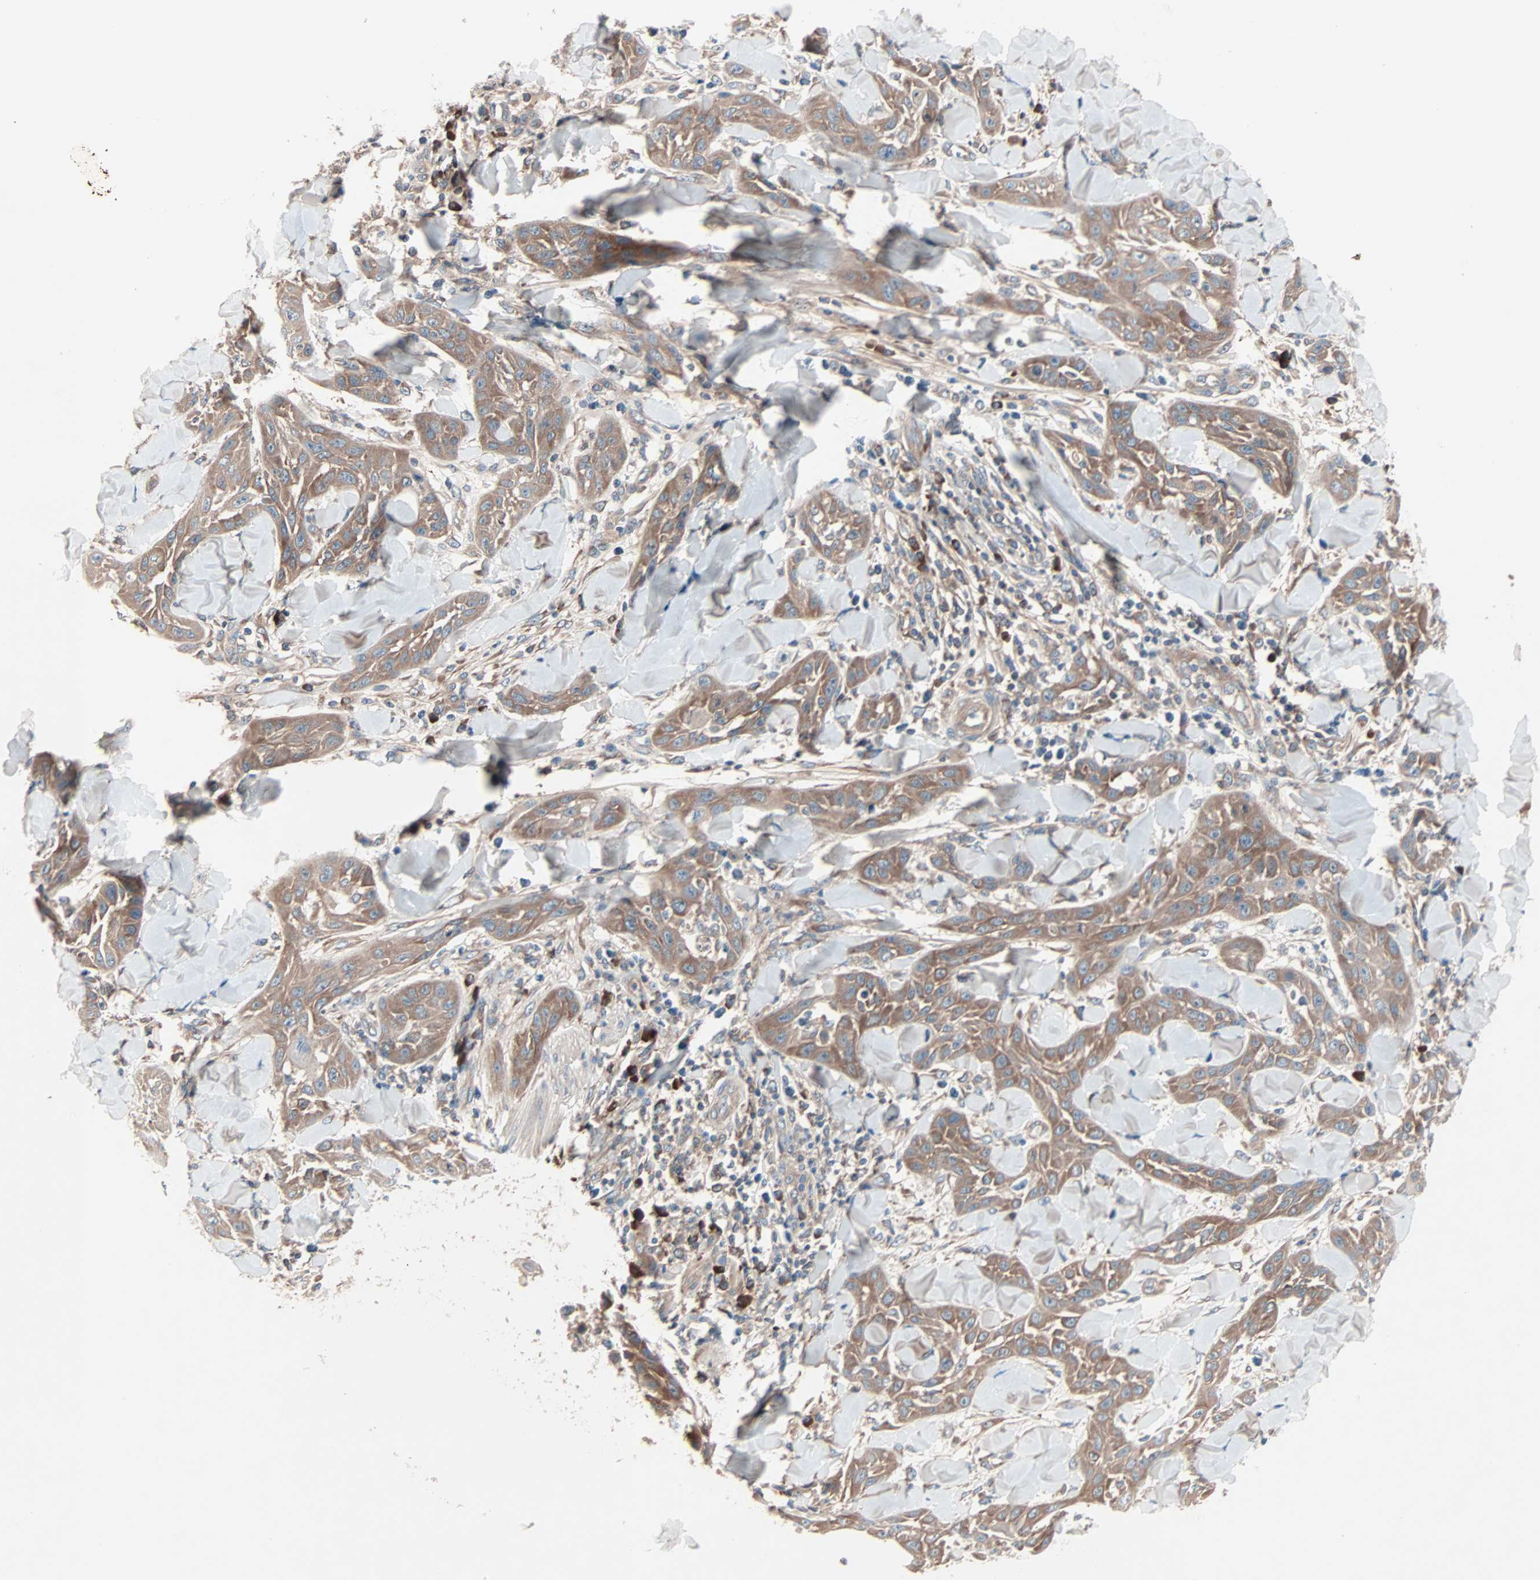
{"staining": {"intensity": "moderate", "quantity": ">75%", "location": "cytoplasmic/membranous"}, "tissue": "skin cancer", "cell_type": "Tumor cells", "image_type": "cancer", "snomed": [{"axis": "morphology", "description": "Squamous cell carcinoma, NOS"}, {"axis": "topography", "description": "Skin"}], "caption": "Moderate cytoplasmic/membranous staining for a protein is appreciated in approximately >75% of tumor cells of squamous cell carcinoma (skin) using immunohistochemistry (IHC).", "gene": "CAD", "patient": {"sex": "male", "age": 24}}